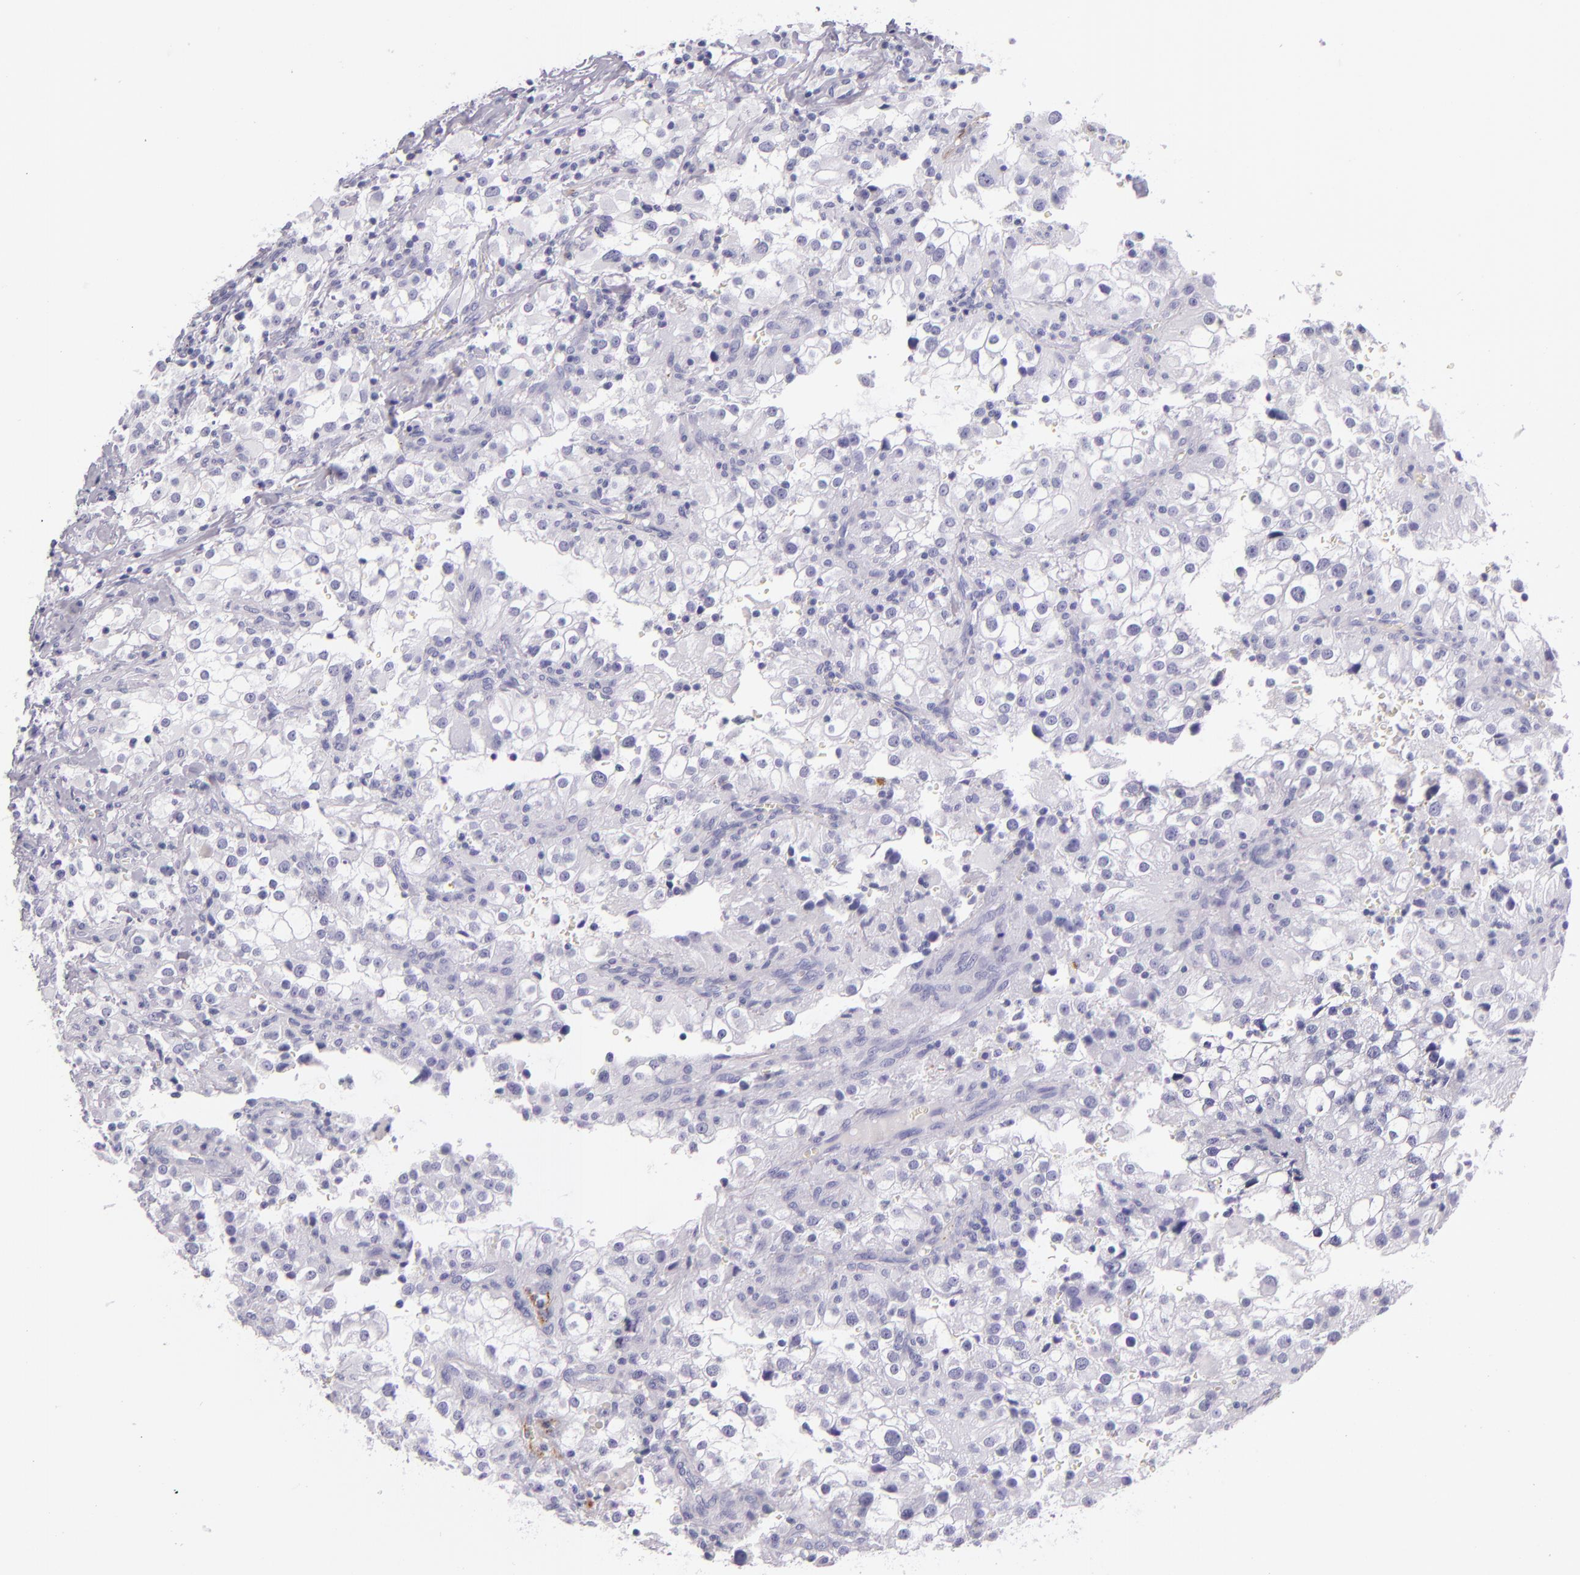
{"staining": {"intensity": "negative", "quantity": "none", "location": "none"}, "tissue": "renal cancer", "cell_type": "Tumor cells", "image_type": "cancer", "snomed": [{"axis": "morphology", "description": "Adenocarcinoma, NOS"}, {"axis": "topography", "description": "Kidney"}], "caption": "Immunohistochemical staining of human adenocarcinoma (renal) exhibits no significant staining in tumor cells.", "gene": "SELP", "patient": {"sex": "female", "age": 52}}